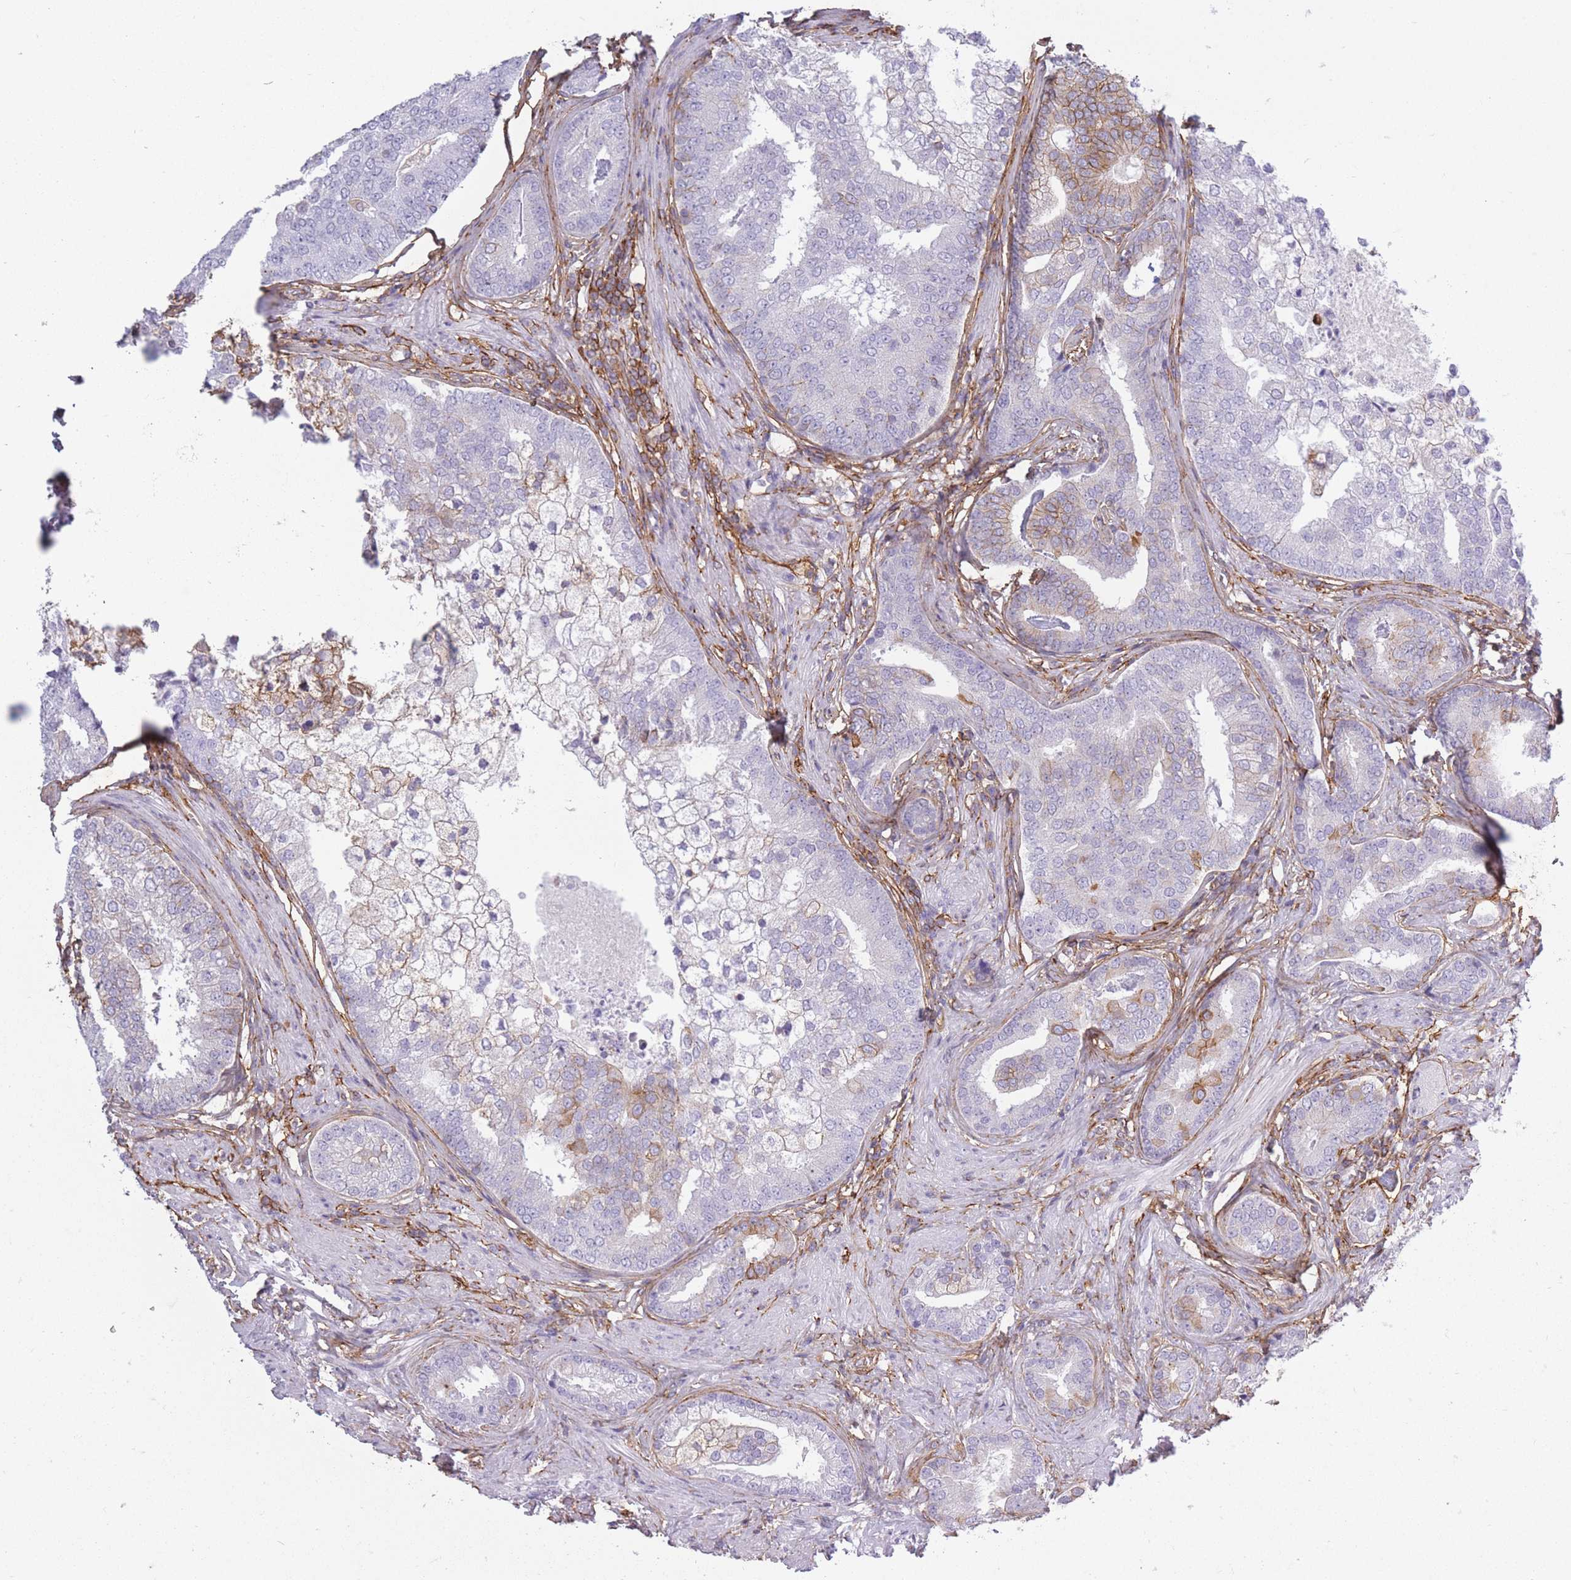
{"staining": {"intensity": "moderate", "quantity": "<25%", "location": "cytoplasmic/membranous"}, "tissue": "prostate cancer", "cell_type": "Tumor cells", "image_type": "cancer", "snomed": [{"axis": "morphology", "description": "Adenocarcinoma, High grade"}, {"axis": "topography", "description": "Prostate"}], "caption": "Brown immunohistochemical staining in human prostate cancer (adenocarcinoma (high-grade)) displays moderate cytoplasmic/membranous positivity in approximately <25% of tumor cells.", "gene": "ADD1", "patient": {"sex": "male", "age": 55}}